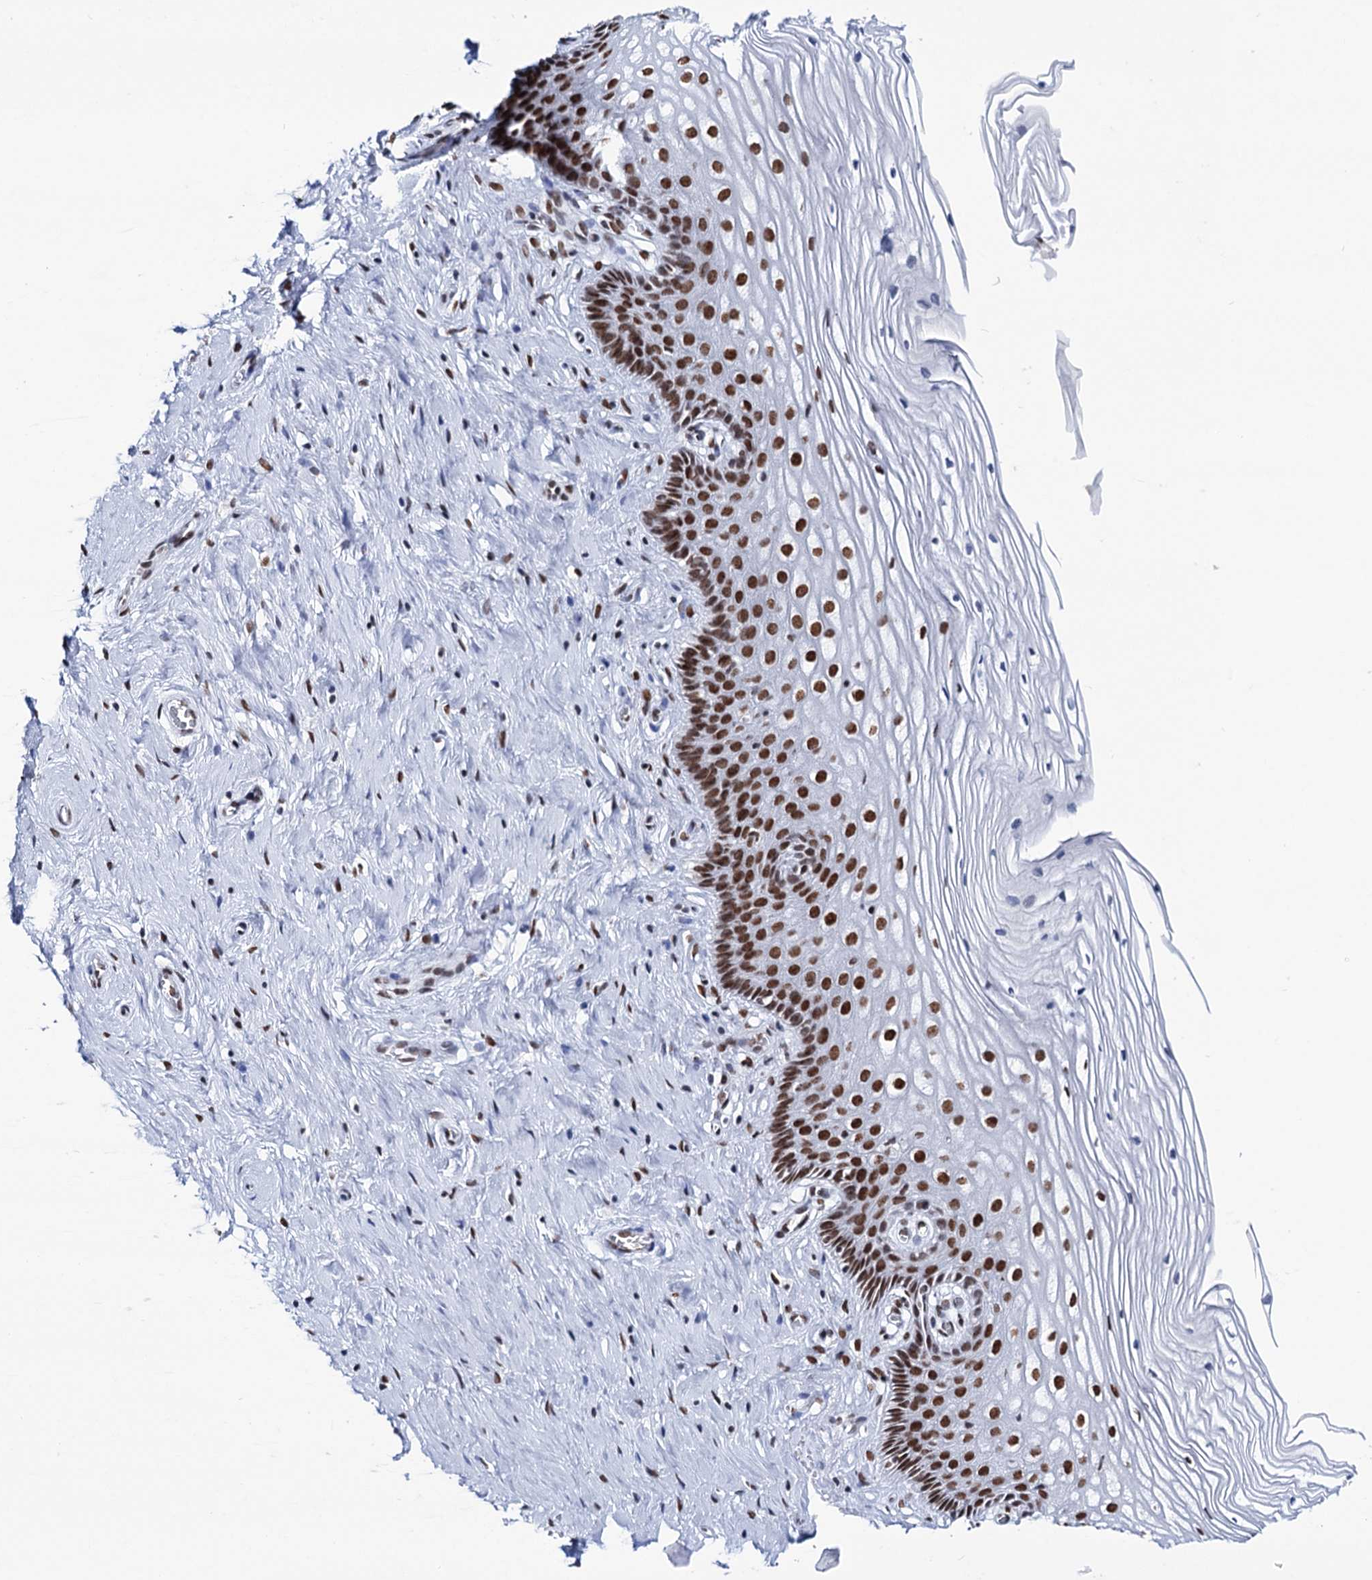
{"staining": {"intensity": "strong", "quantity": ">75%", "location": "nuclear"}, "tissue": "cervix", "cell_type": "Glandular cells", "image_type": "normal", "snomed": [{"axis": "morphology", "description": "Normal tissue, NOS"}, {"axis": "topography", "description": "Cervix"}], "caption": "Immunohistochemistry image of benign cervix: cervix stained using immunohistochemistry exhibits high levels of strong protein expression localized specifically in the nuclear of glandular cells, appearing as a nuclear brown color.", "gene": "MATR3", "patient": {"sex": "female", "age": 33}}